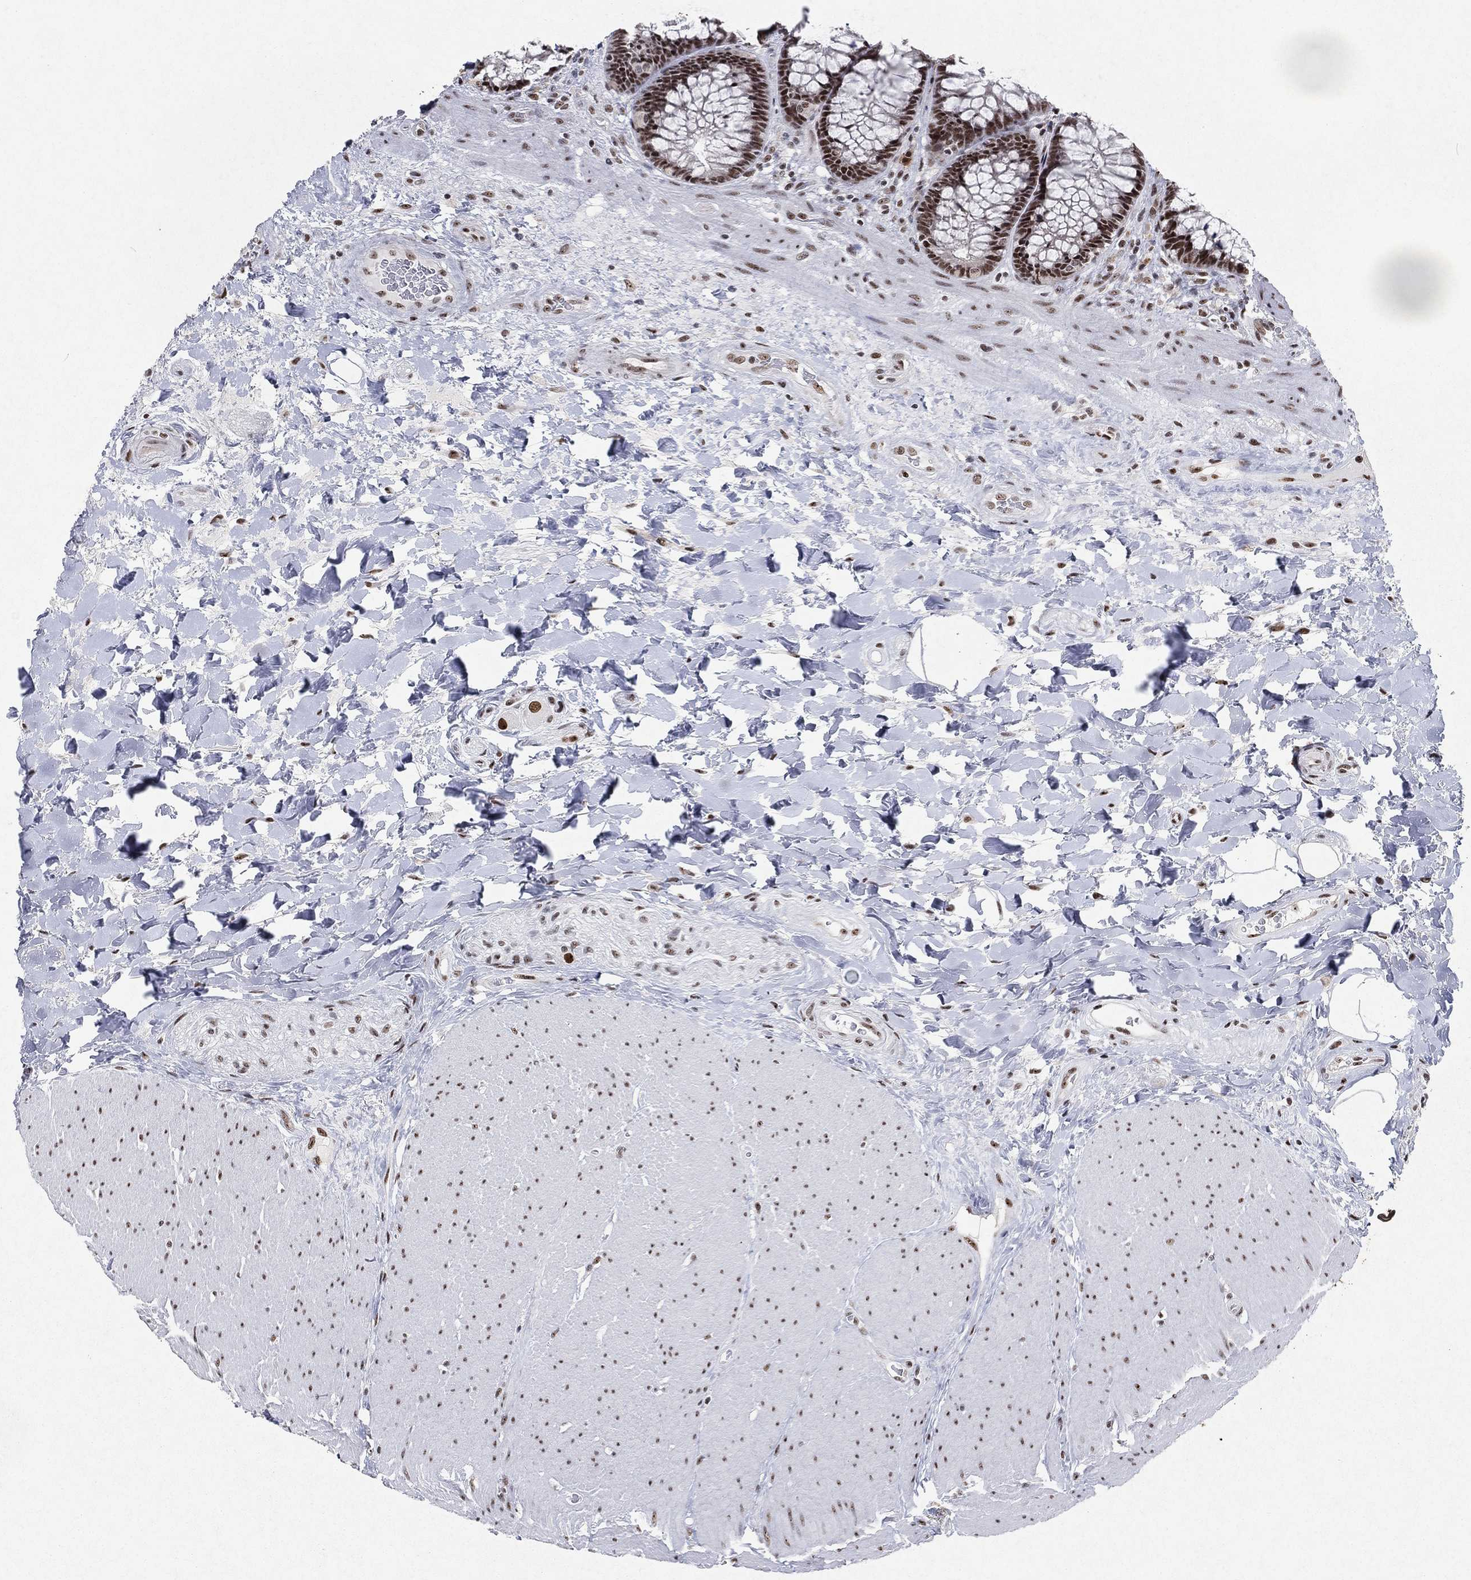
{"staining": {"intensity": "strong", "quantity": ">75%", "location": "nuclear"}, "tissue": "rectum", "cell_type": "Glandular cells", "image_type": "normal", "snomed": [{"axis": "morphology", "description": "Normal tissue, NOS"}, {"axis": "topography", "description": "Rectum"}], "caption": "Benign rectum demonstrates strong nuclear staining in approximately >75% of glandular cells, visualized by immunohistochemistry. The staining is performed using DAB (3,3'-diaminobenzidine) brown chromogen to label protein expression. The nuclei are counter-stained blue using hematoxylin.", "gene": "DDX27", "patient": {"sex": "female", "age": 58}}